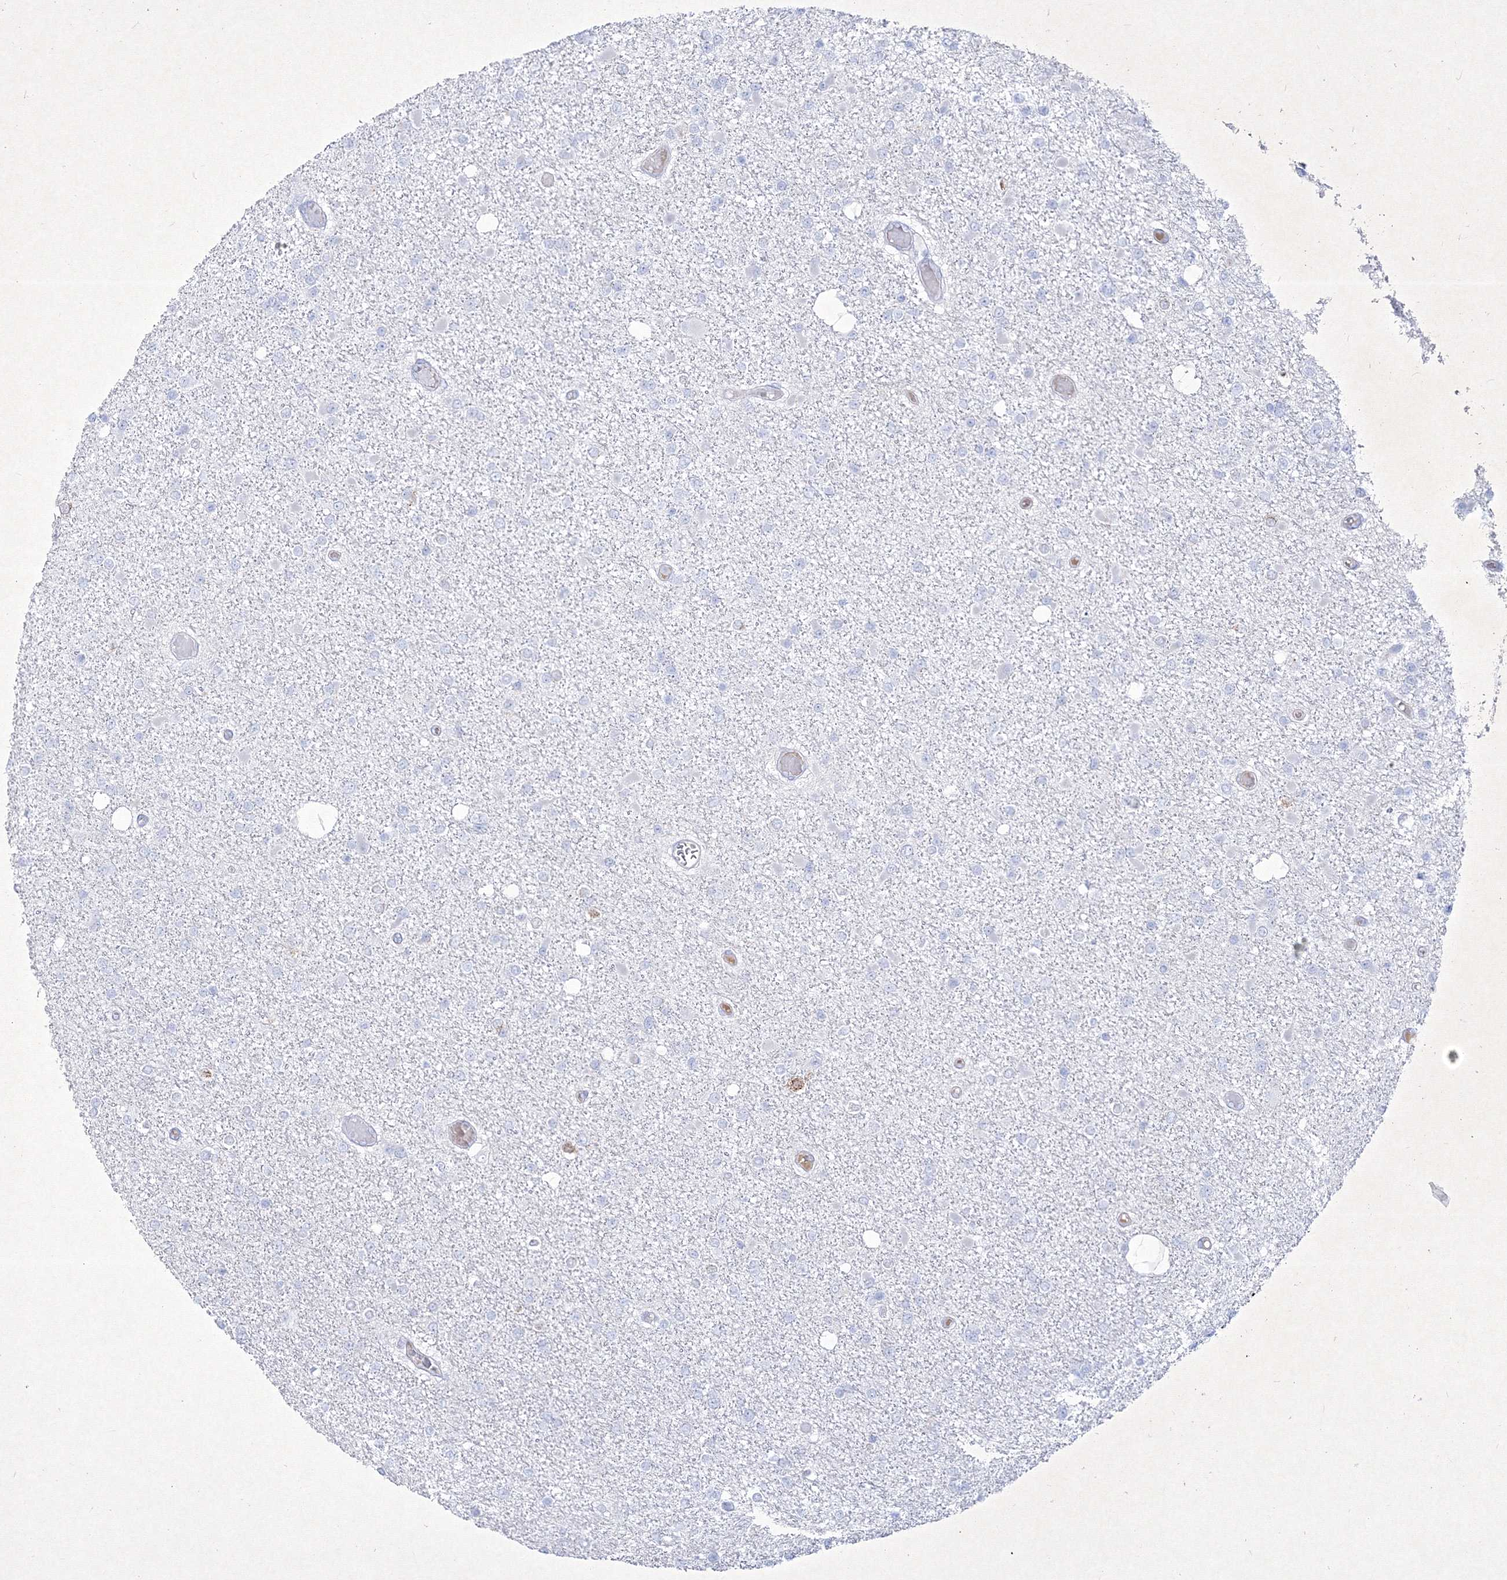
{"staining": {"intensity": "negative", "quantity": "none", "location": "none"}, "tissue": "glioma", "cell_type": "Tumor cells", "image_type": "cancer", "snomed": [{"axis": "morphology", "description": "Glioma, malignant, Low grade"}, {"axis": "topography", "description": "Brain"}], "caption": "This image is of glioma stained with immunohistochemistry to label a protein in brown with the nuclei are counter-stained blue. There is no positivity in tumor cells.", "gene": "TMEM139", "patient": {"sex": "female", "age": 22}}